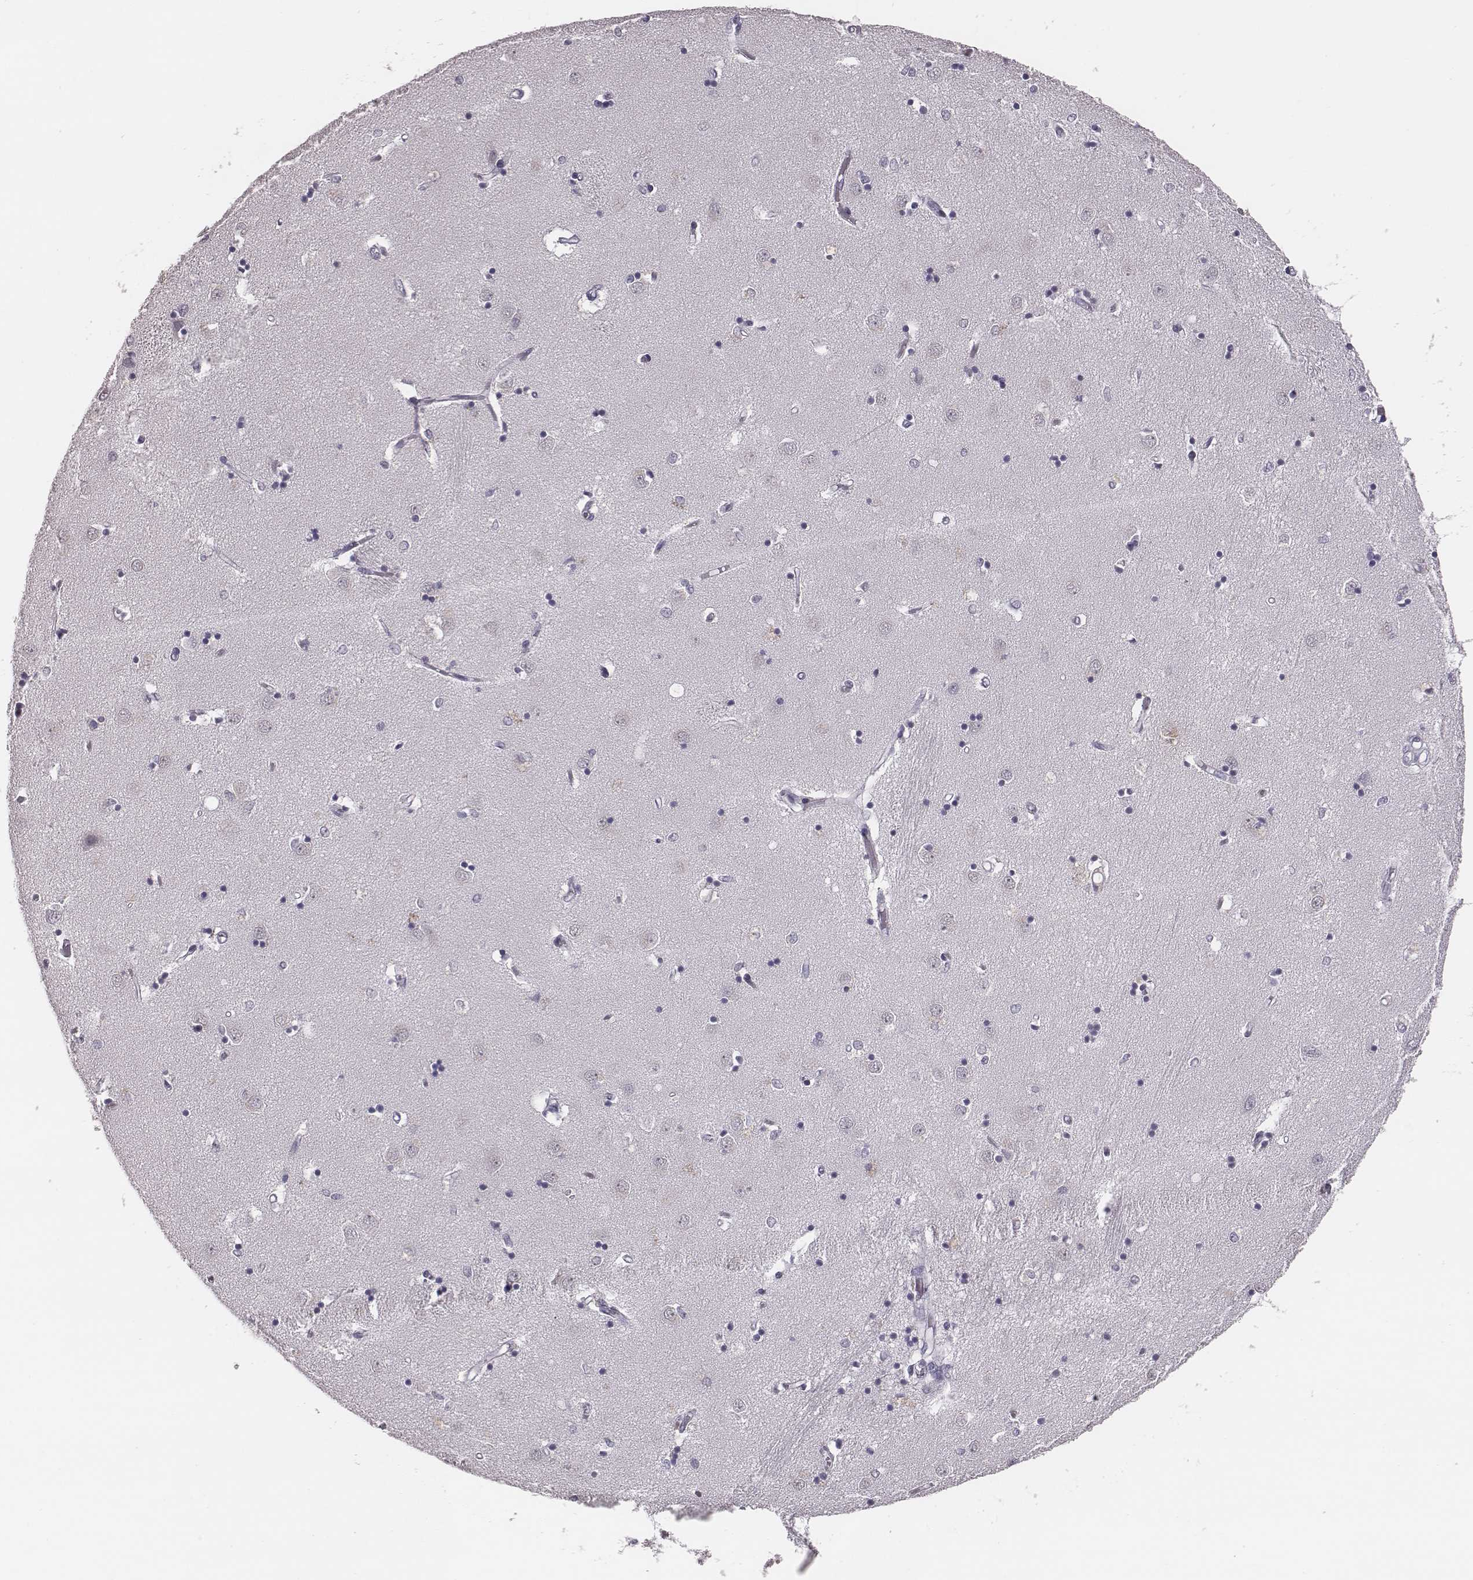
{"staining": {"intensity": "negative", "quantity": "none", "location": "none"}, "tissue": "caudate", "cell_type": "Glial cells", "image_type": "normal", "snomed": [{"axis": "morphology", "description": "Normal tissue, NOS"}, {"axis": "topography", "description": "Lateral ventricle wall"}], "caption": "Image shows no significant protein positivity in glial cells of unremarkable caudate. (Stains: DAB IHC with hematoxylin counter stain, Microscopy: brightfield microscopy at high magnification).", "gene": "CSHL1", "patient": {"sex": "male", "age": 54}}